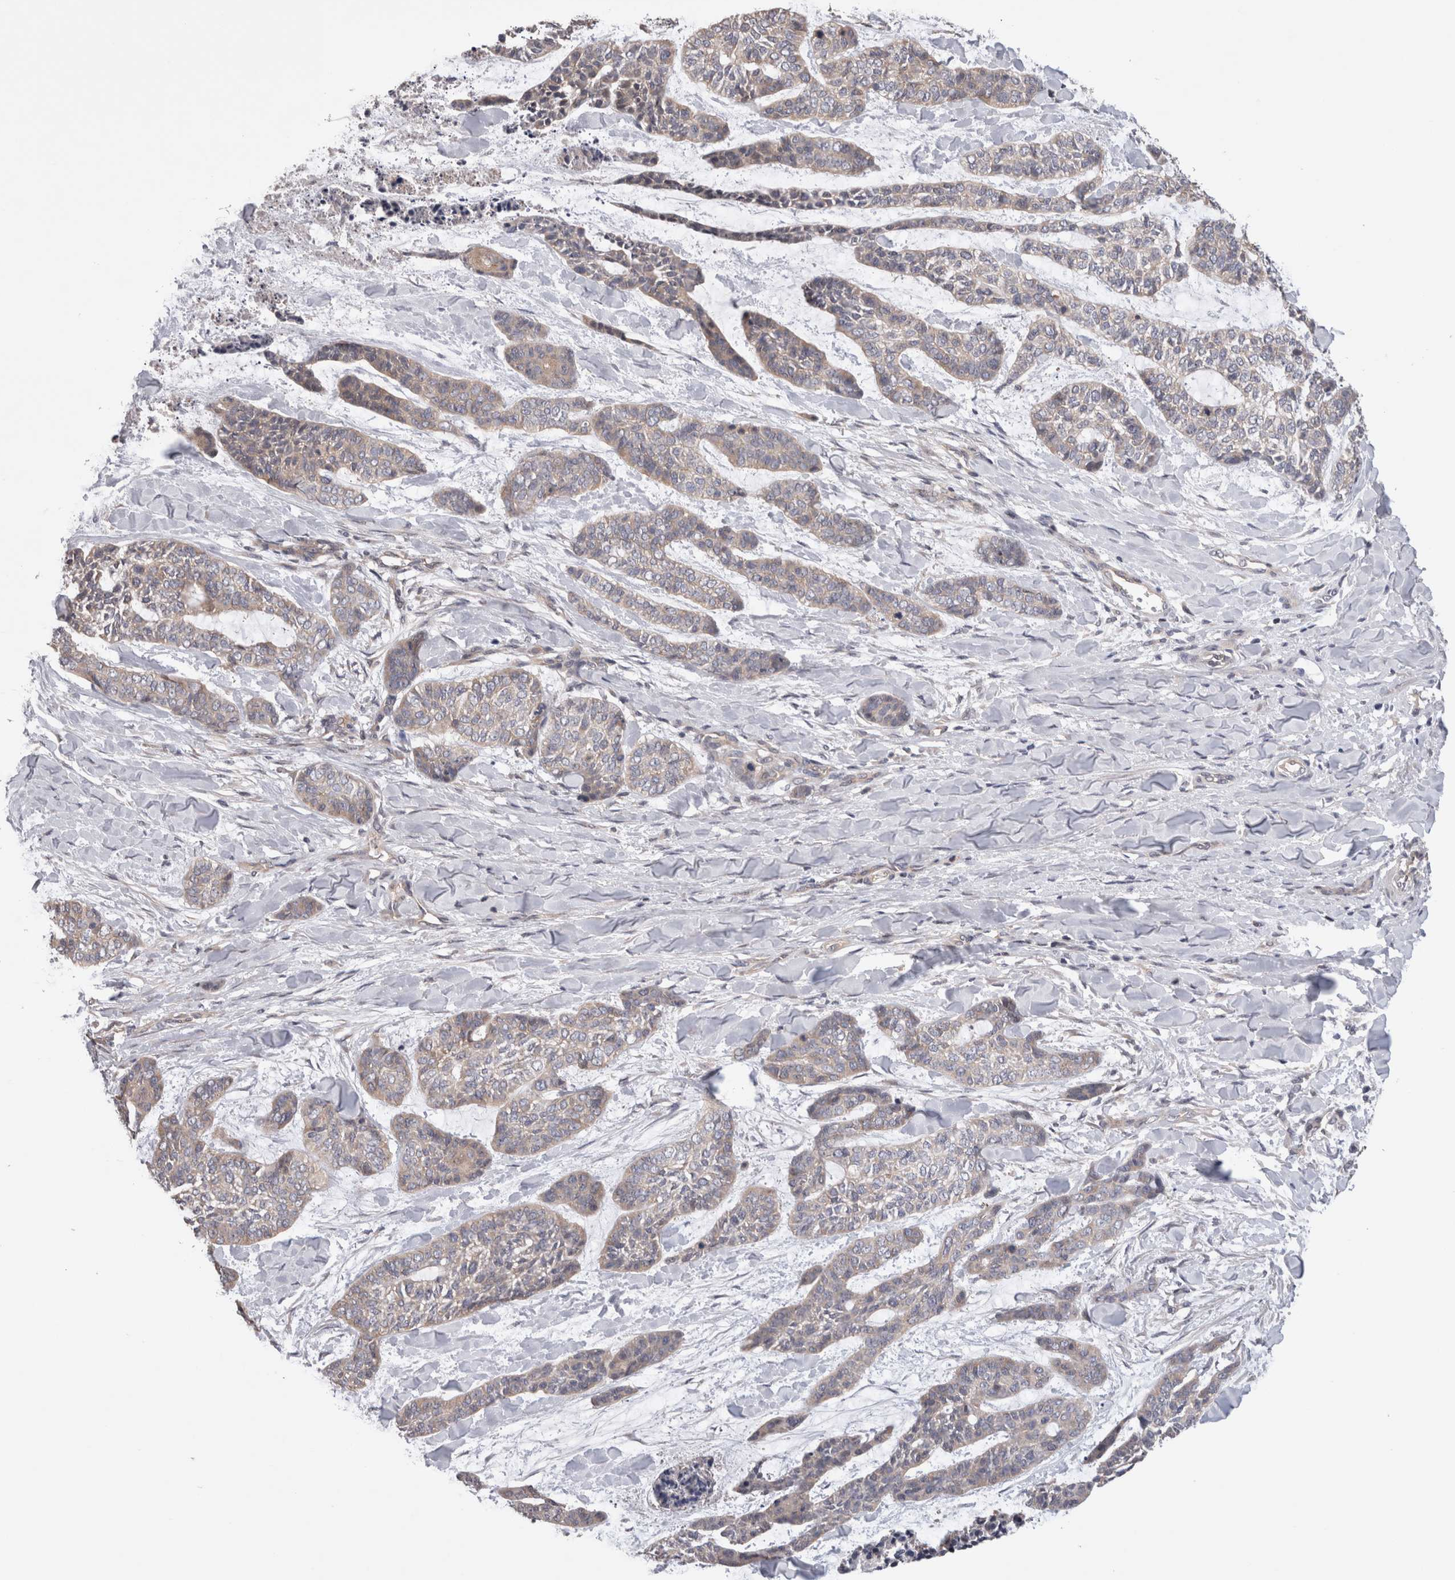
{"staining": {"intensity": "weak", "quantity": ">75%", "location": "cytoplasmic/membranous"}, "tissue": "skin cancer", "cell_type": "Tumor cells", "image_type": "cancer", "snomed": [{"axis": "morphology", "description": "Basal cell carcinoma"}, {"axis": "topography", "description": "Skin"}], "caption": "This is a micrograph of immunohistochemistry staining of skin cancer (basal cell carcinoma), which shows weak expression in the cytoplasmic/membranous of tumor cells.", "gene": "OTOR", "patient": {"sex": "female", "age": 64}}